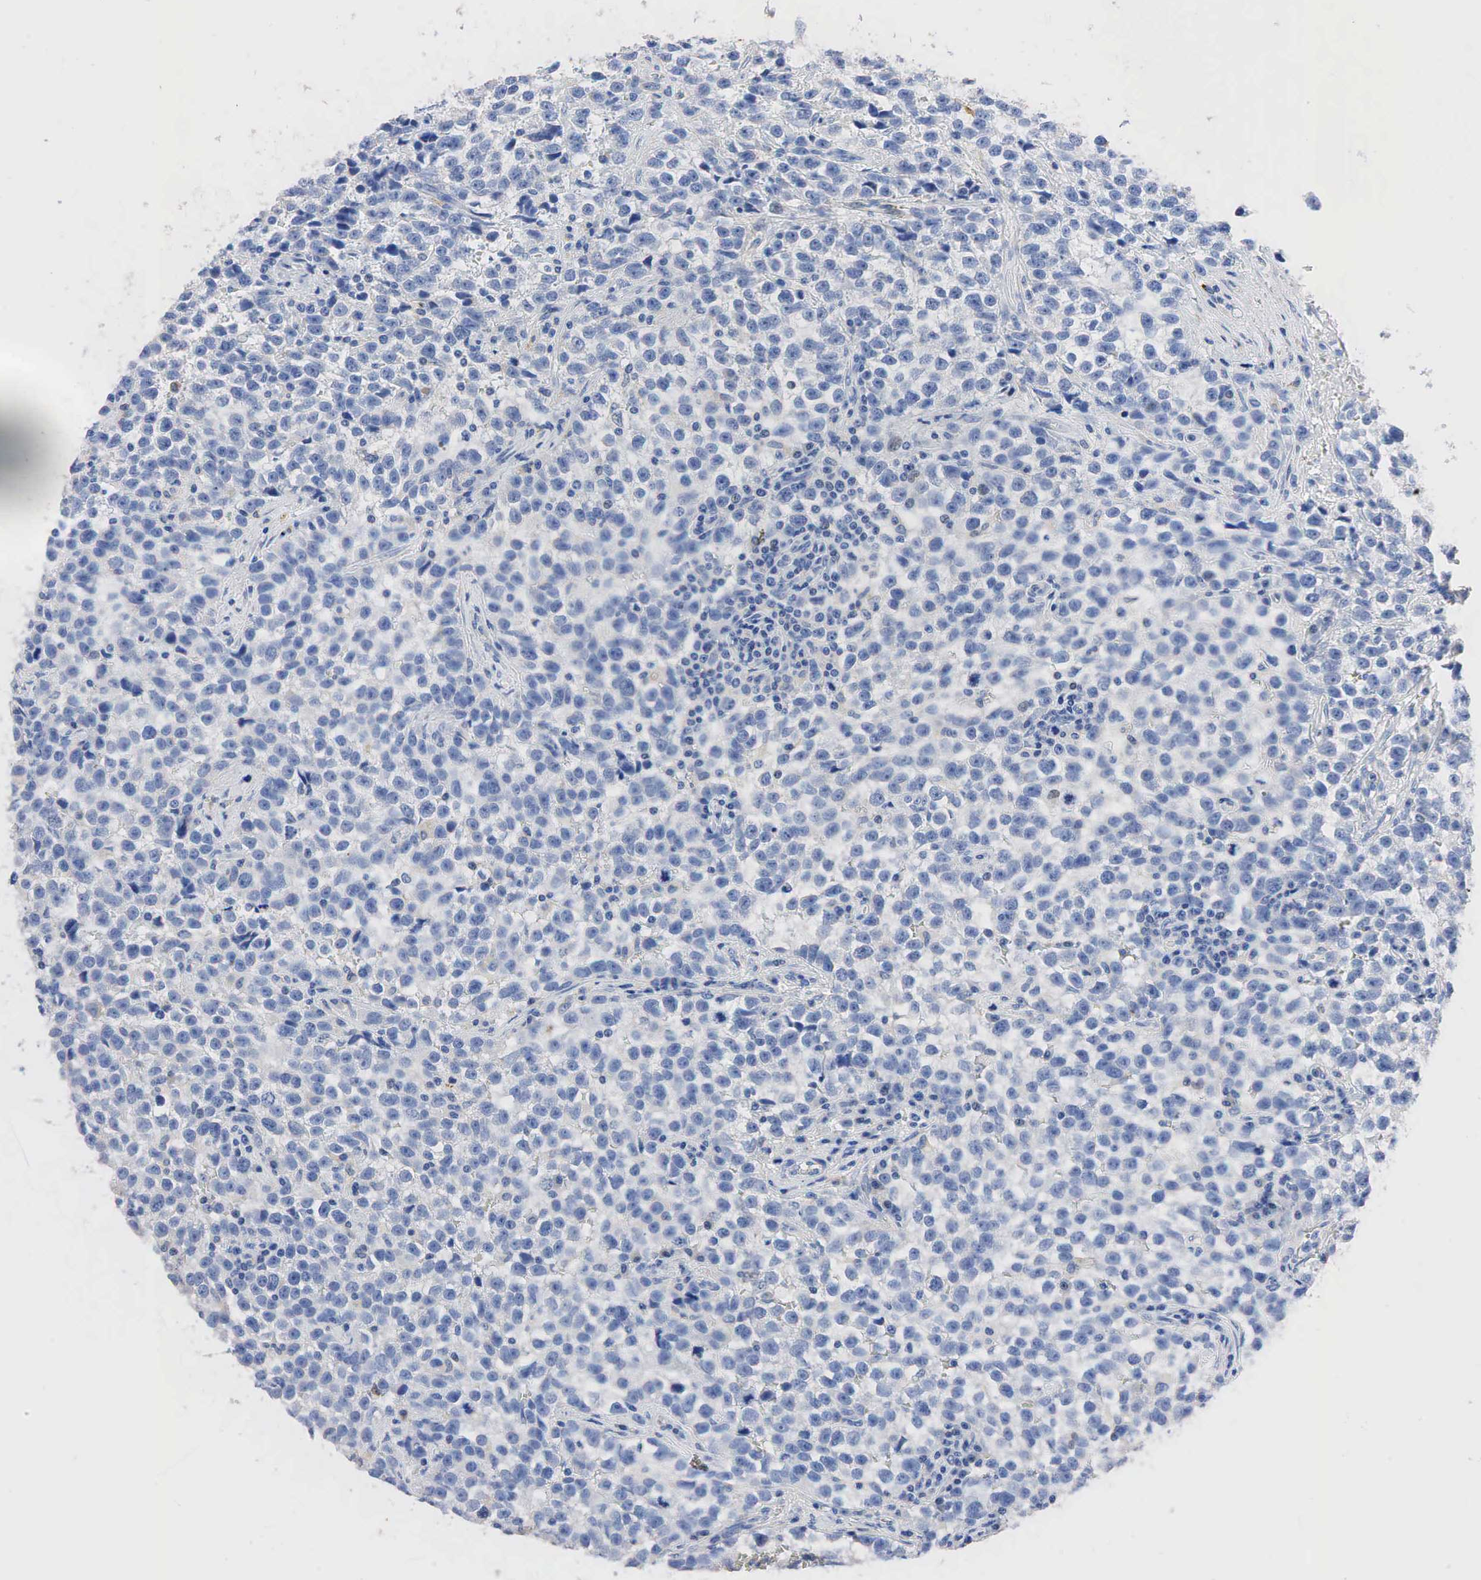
{"staining": {"intensity": "negative", "quantity": "none", "location": "none"}, "tissue": "testis cancer", "cell_type": "Tumor cells", "image_type": "cancer", "snomed": [{"axis": "morphology", "description": "Seminoma, NOS"}, {"axis": "topography", "description": "Testis"}], "caption": "Image shows no protein positivity in tumor cells of testis cancer tissue. (DAB immunohistochemistry with hematoxylin counter stain).", "gene": "SYP", "patient": {"sex": "male", "age": 38}}